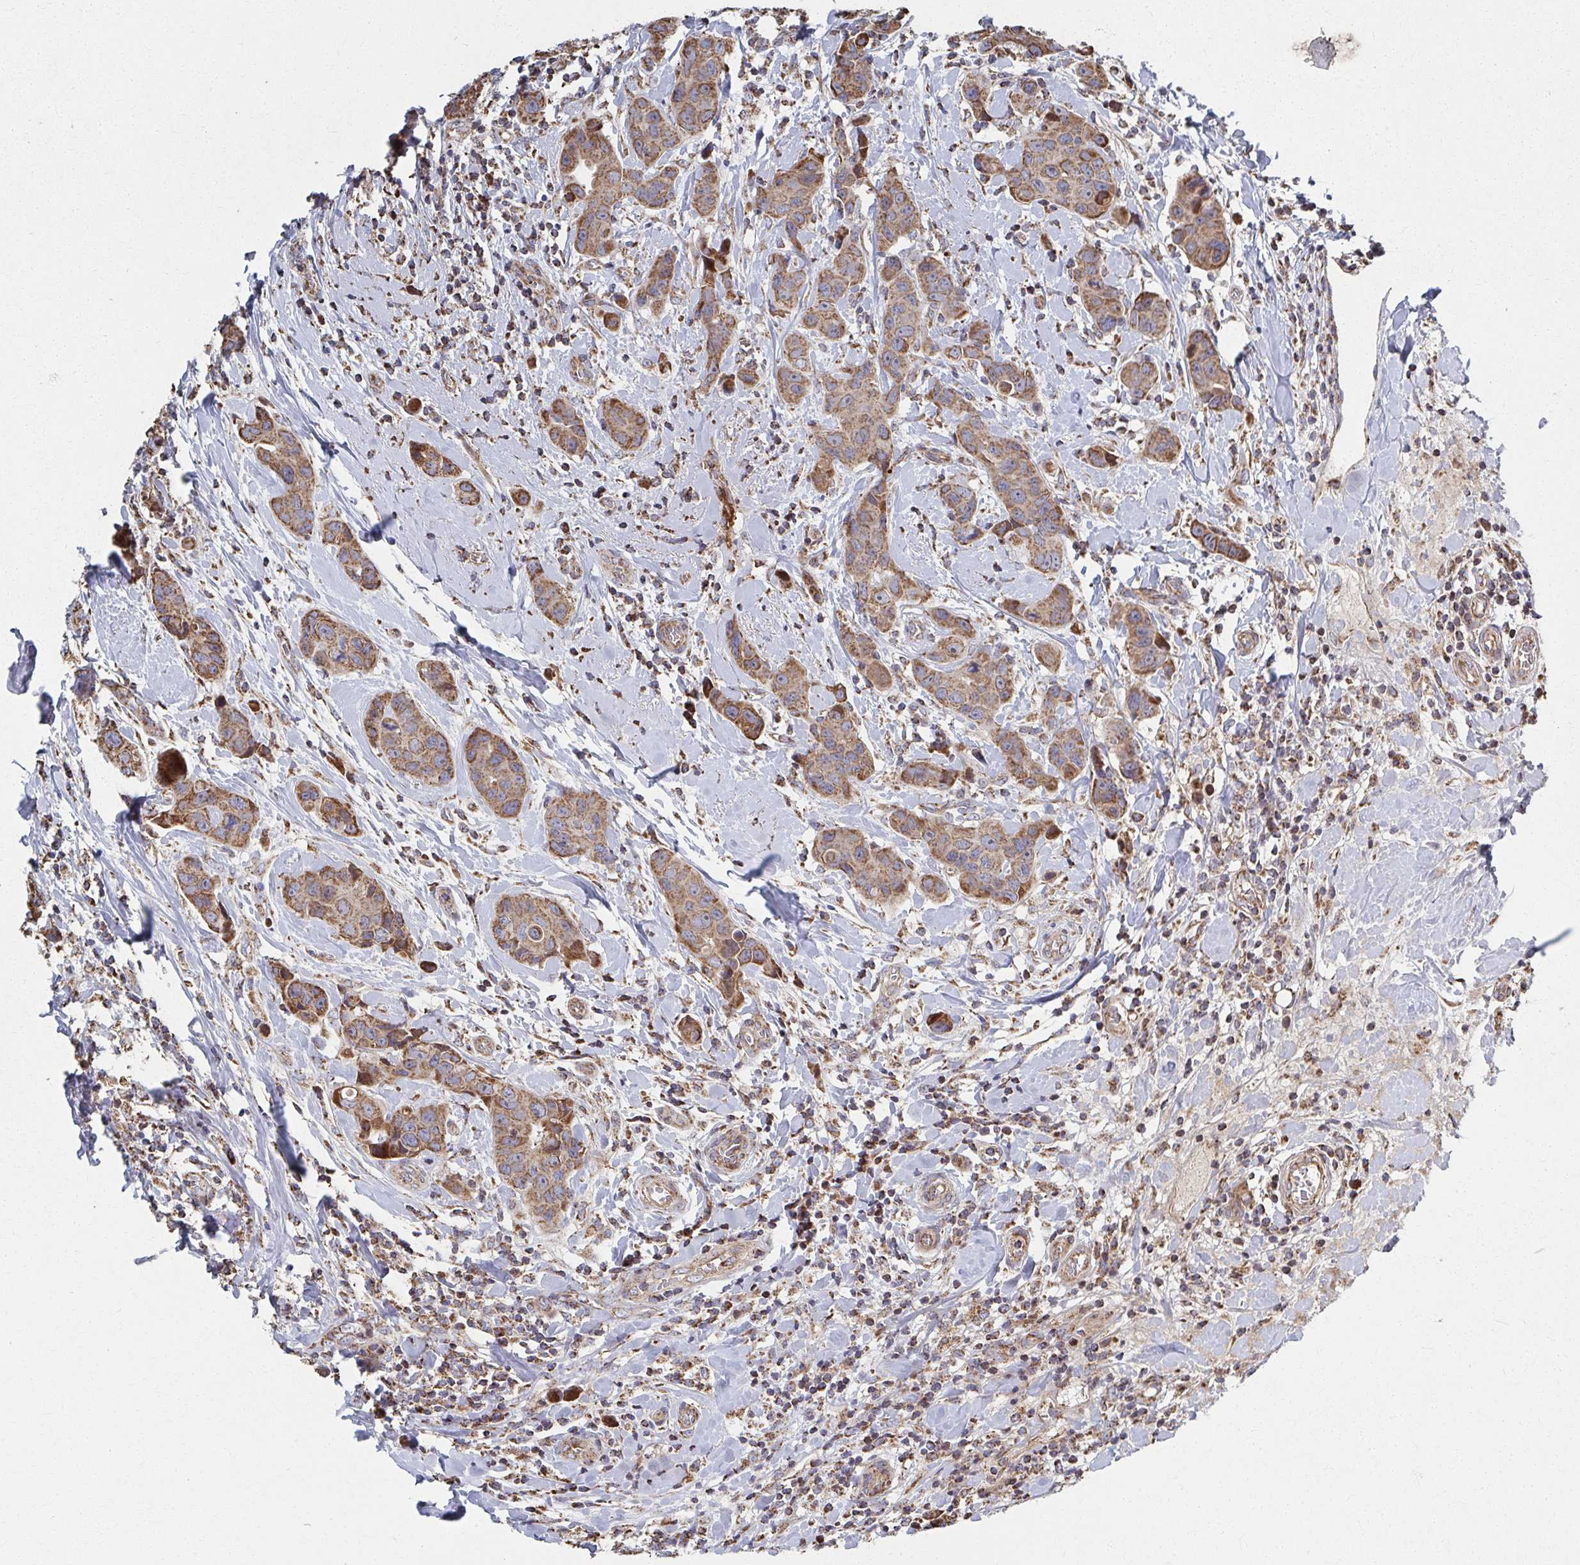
{"staining": {"intensity": "moderate", "quantity": ">75%", "location": "cytoplasmic/membranous"}, "tissue": "breast cancer", "cell_type": "Tumor cells", "image_type": "cancer", "snomed": [{"axis": "morphology", "description": "Duct carcinoma"}, {"axis": "topography", "description": "Breast"}], "caption": "IHC (DAB) staining of breast cancer (infiltrating ductal carcinoma) exhibits moderate cytoplasmic/membranous protein expression in approximately >75% of tumor cells.", "gene": "SAT1", "patient": {"sex": "female", "age": 24}}